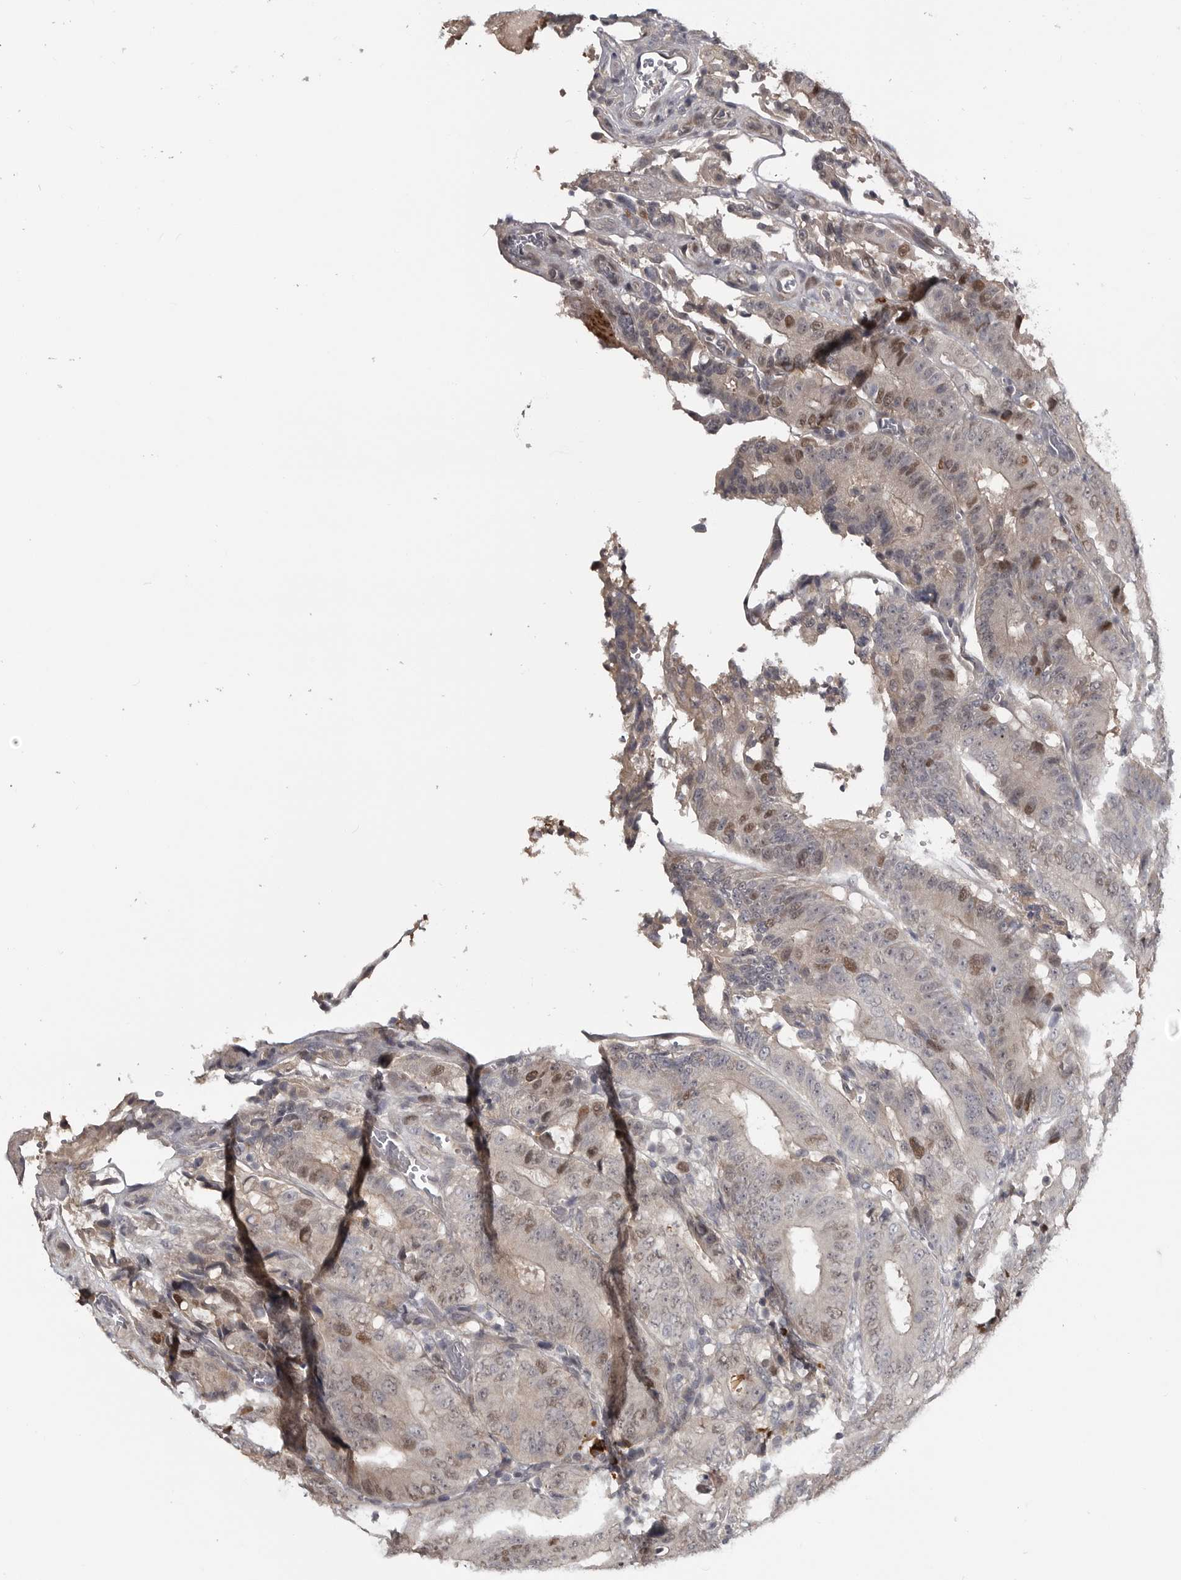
{"staining": {"intensity": "moderate", "quantity": "25%-75%", "location": "nuclear"}, "tissue": "colorectal cancer", "cell_type": "Tumor cells", "image_type": "cancer", "snomed": [{"axis": "morphology", "description": "Adenocarcinoma, NOS"}, {"axis": "topography", "description": "Colon"}], "caption": "The micrograph shows staining of colorectal cancer, revealing moderate nuclear protein staining (brown color) within tumor cells. (DAB (3,3'-diaminobenzidine) IHC, brown staining for protein, blue staining for nuclei).", "gene": "ZNF277", "patient": {"sex": "male", "age": 83}}